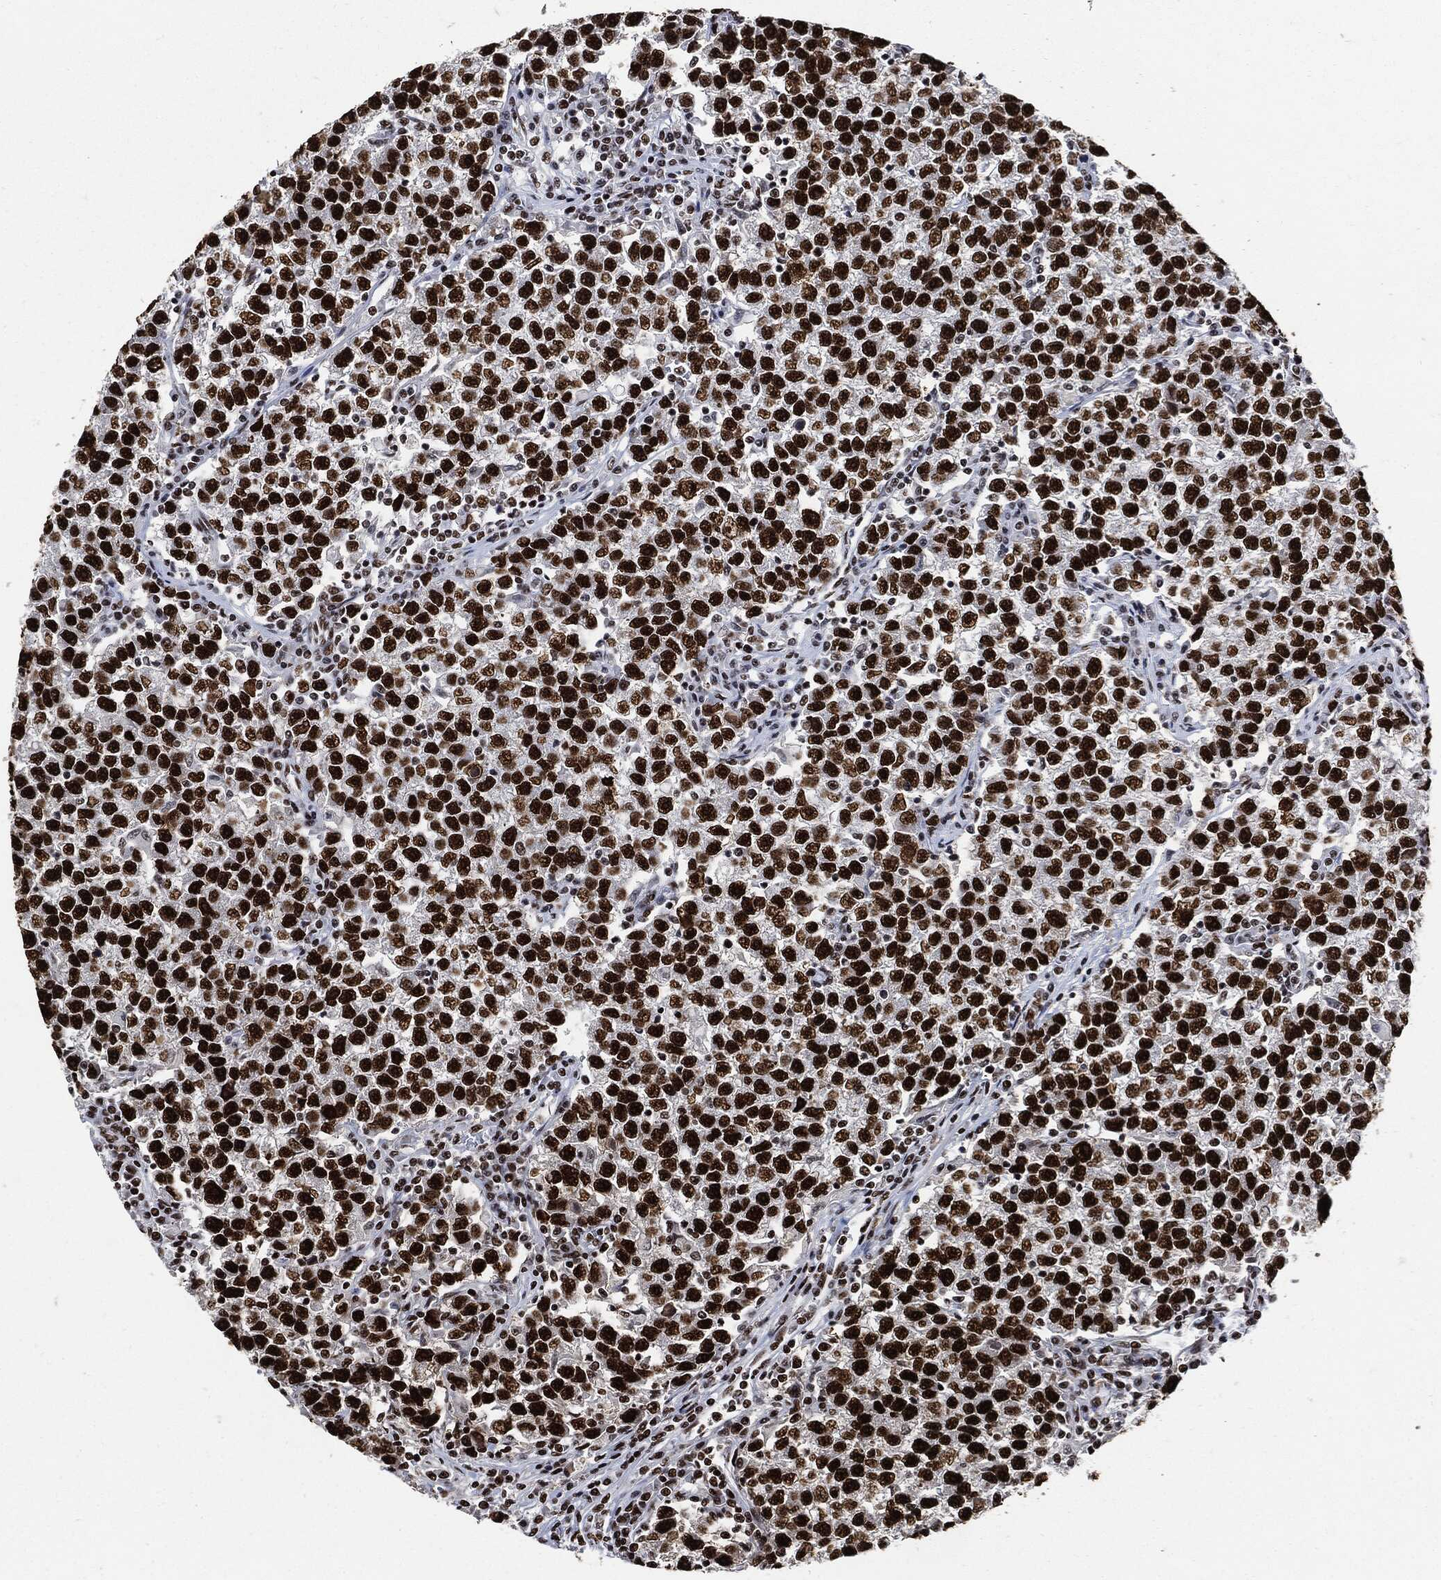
{"staining": {"intensity": "strong", "quantity": ">75%", "location": "nuclear"}, "tissue": "testis cancer", "cell_type": "Tumor cells", "image_type": "cancer", "snomed": [{"axis": "morphology", "description": "Seminoma, NOS"}, {"axis": "topography", "description": "Testis"}], "caption": "A brown stain highlights strong nuclear staining of a protein in human testis cancer tumor cells.", "gene": "RECQL", "patient": {"sex": "male", "age": 22}}